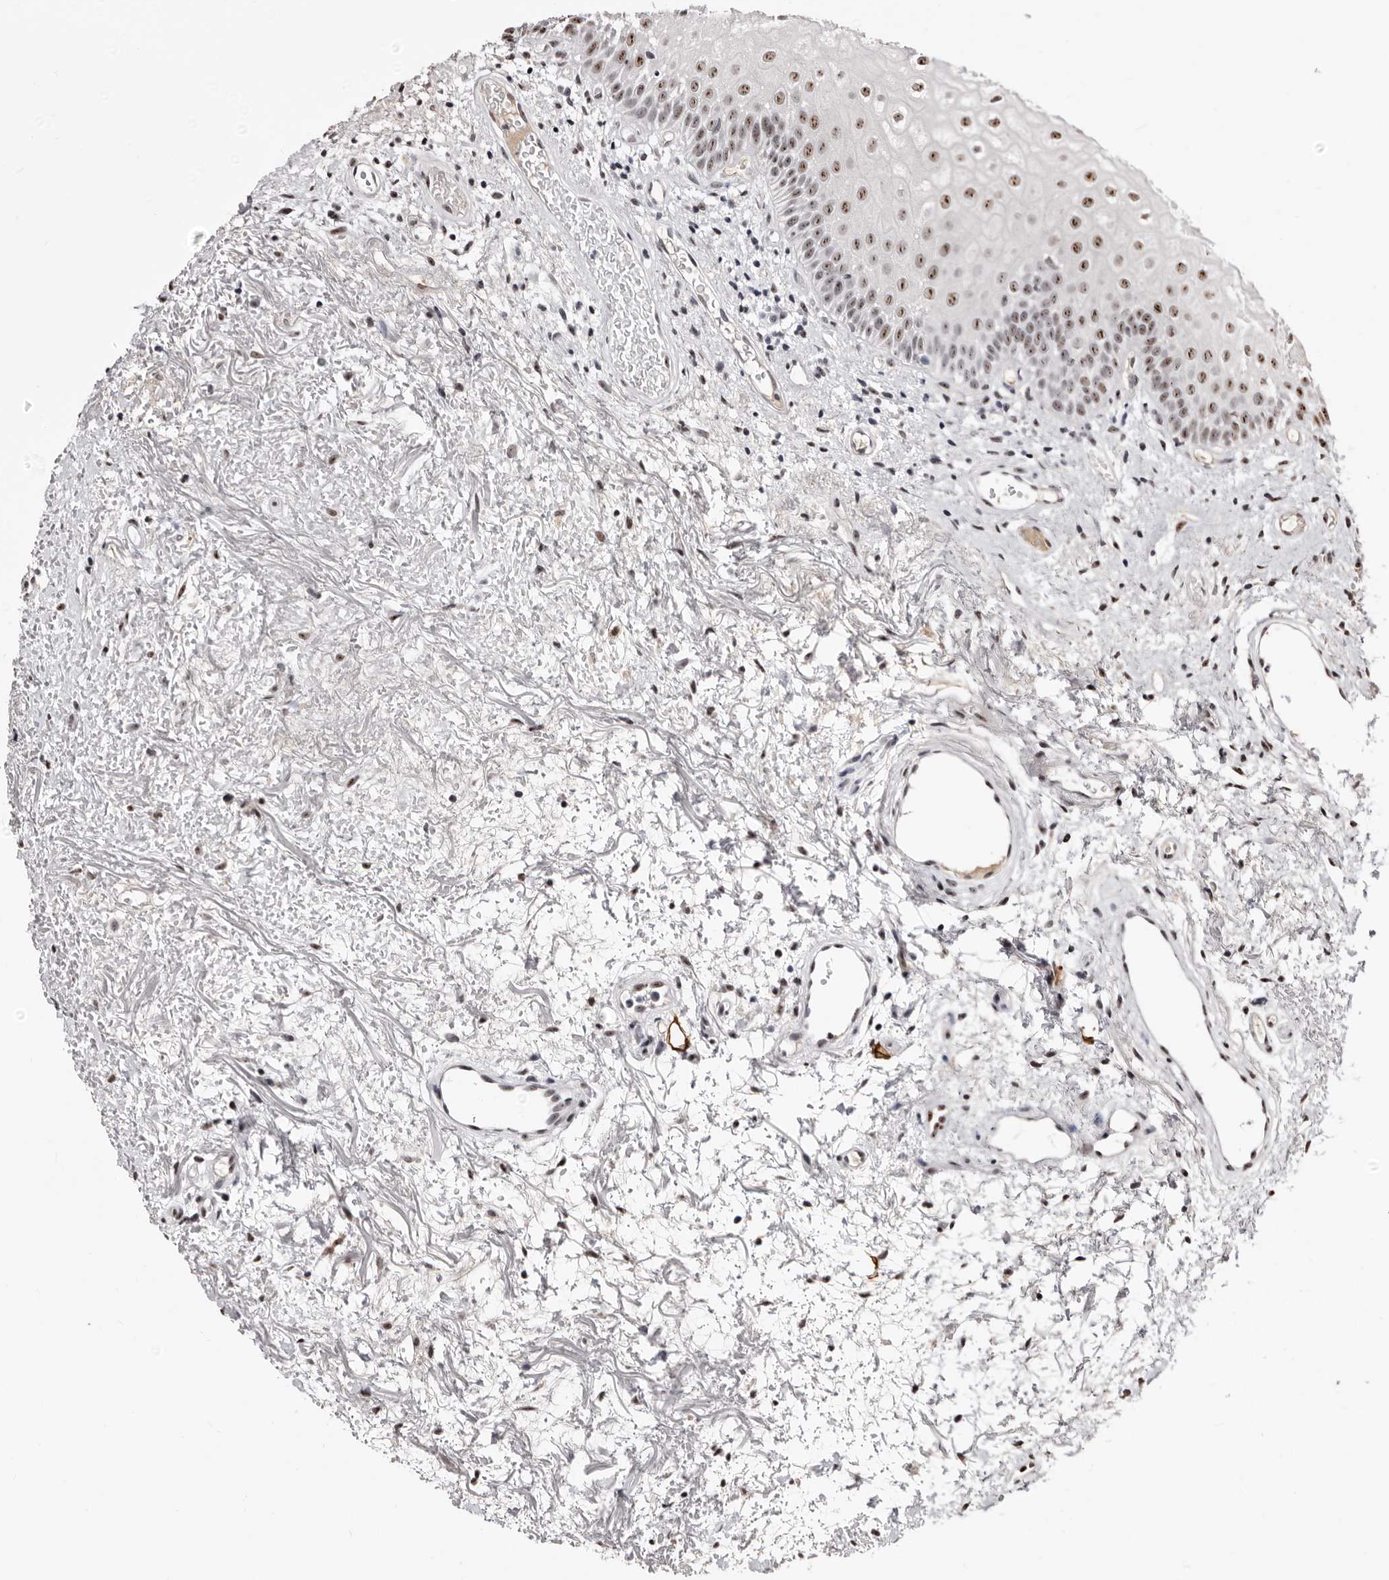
{"staining": {"intensity": "moderate", "quantity": ">75%", "location": "nuclear"}, "tissue": "oral mucosa", "cell_type": "Squamous epithelial cells", "image_type": "normal", "snomed": [{"axis": "morphology", "description": "Normal tissue, NOS"}, {"axis": "topography", "description": "Oral tissue"}], "caption": "IHC image of unremarkable oral mucosa: human oral mucosa stained using IHC demonstrates medium levels of moderate protein expression localized specifically in the nuclear of squamous epithelial cells, appearing as a nuclear brown color.", "gene": "ANAPC11", "patient": {"sex": "male", "age": 52}}